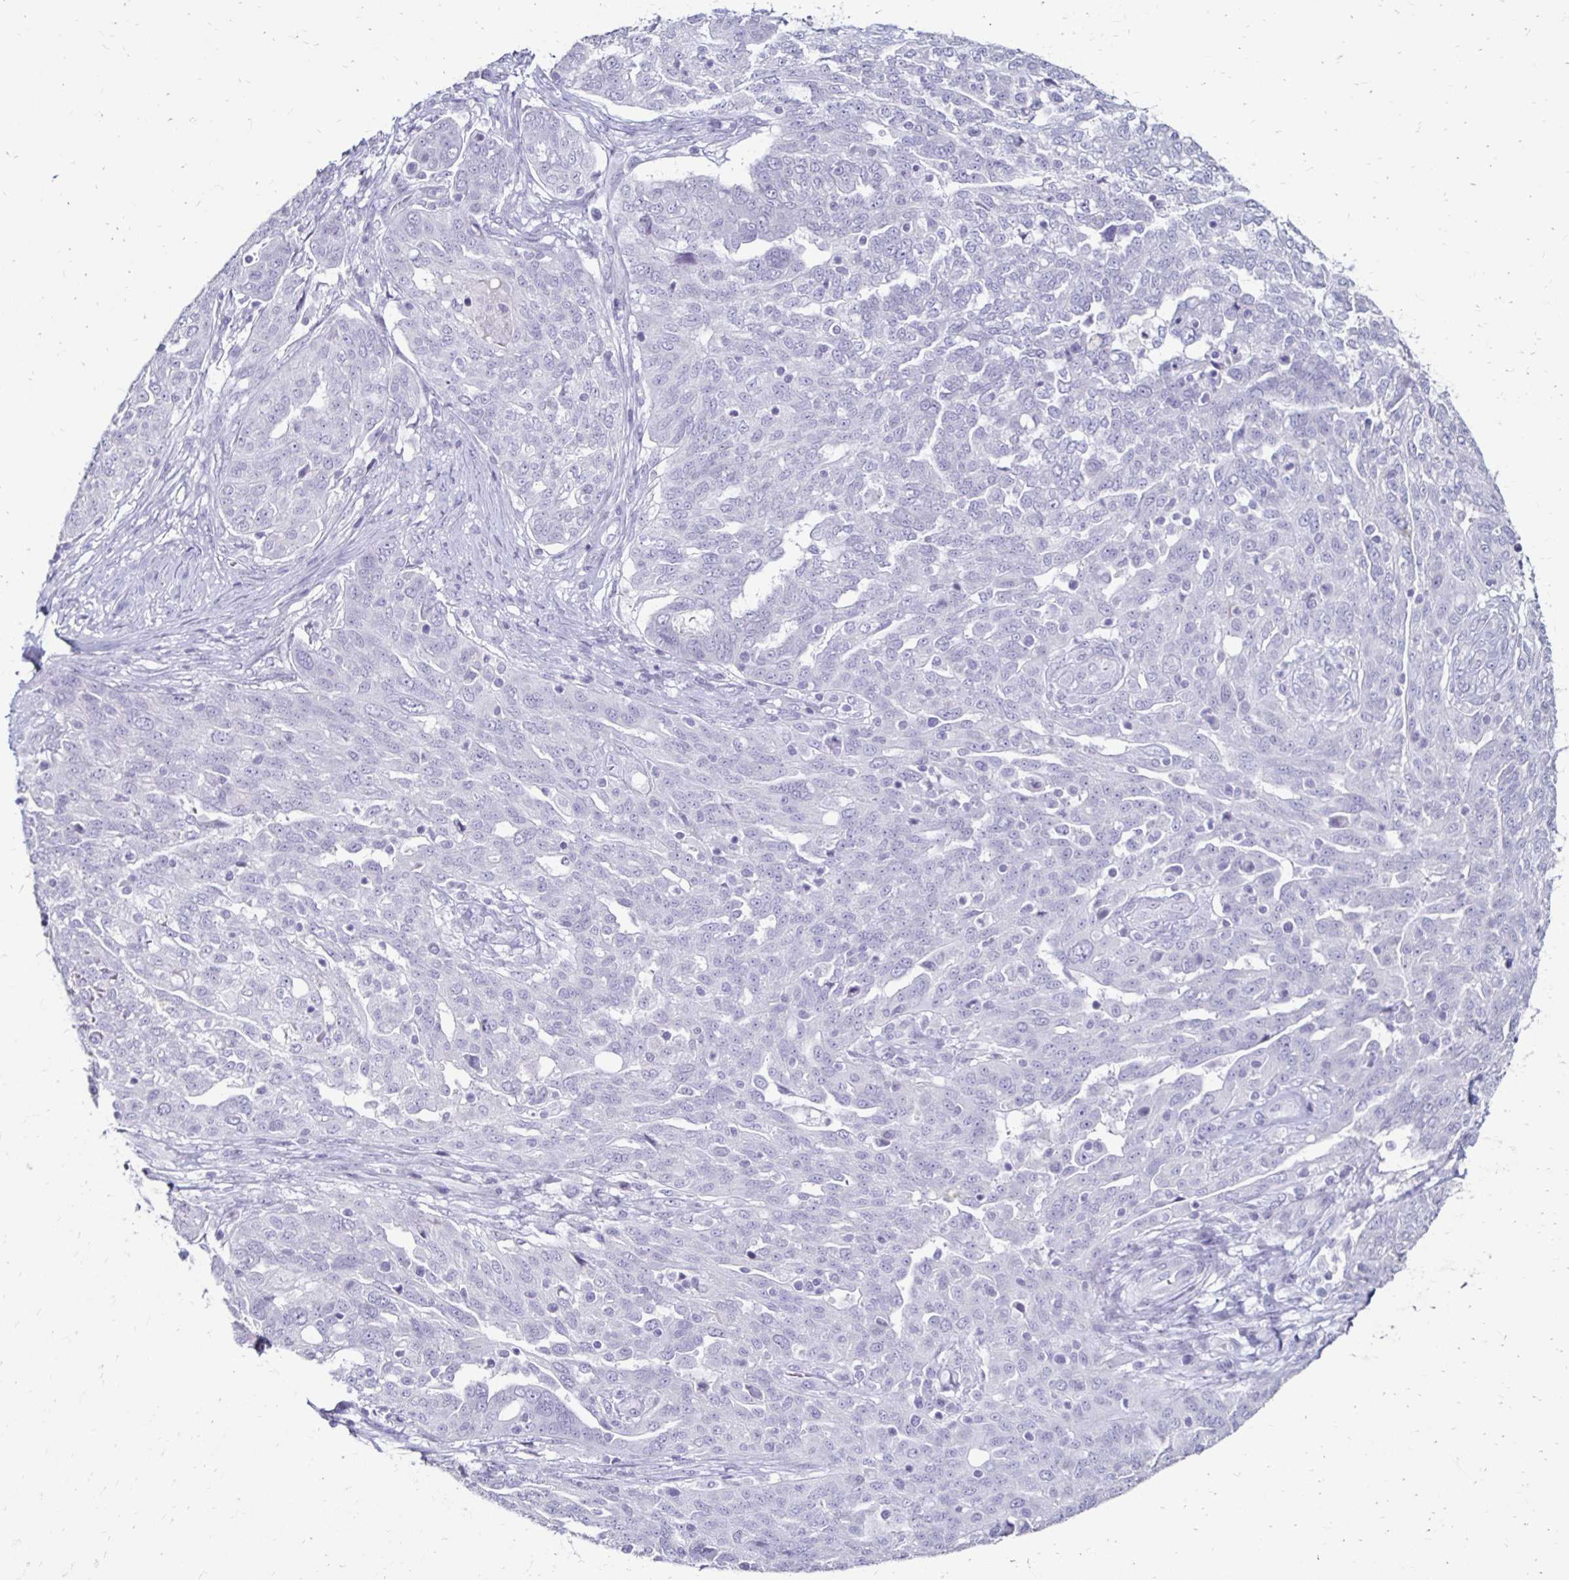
{"staining": {"intensity": "negative", "quantity": "none", "location": "none"}, "tissue": "ovarian cancer", "cell_type": "Tumor cells", "image_type": "cancer", "snomed": [{"axis": "morphology", "description": "Cystadenocarcinoma, serous, NOS"}, {"axis": "topography", "description": "Ovary"}], "caption": "The photomicrograph displays no significant positivity in tumor cells of ovarian cancer.", "gene": "TOMM34", "patient": {"sex": "female", "age": 67}}